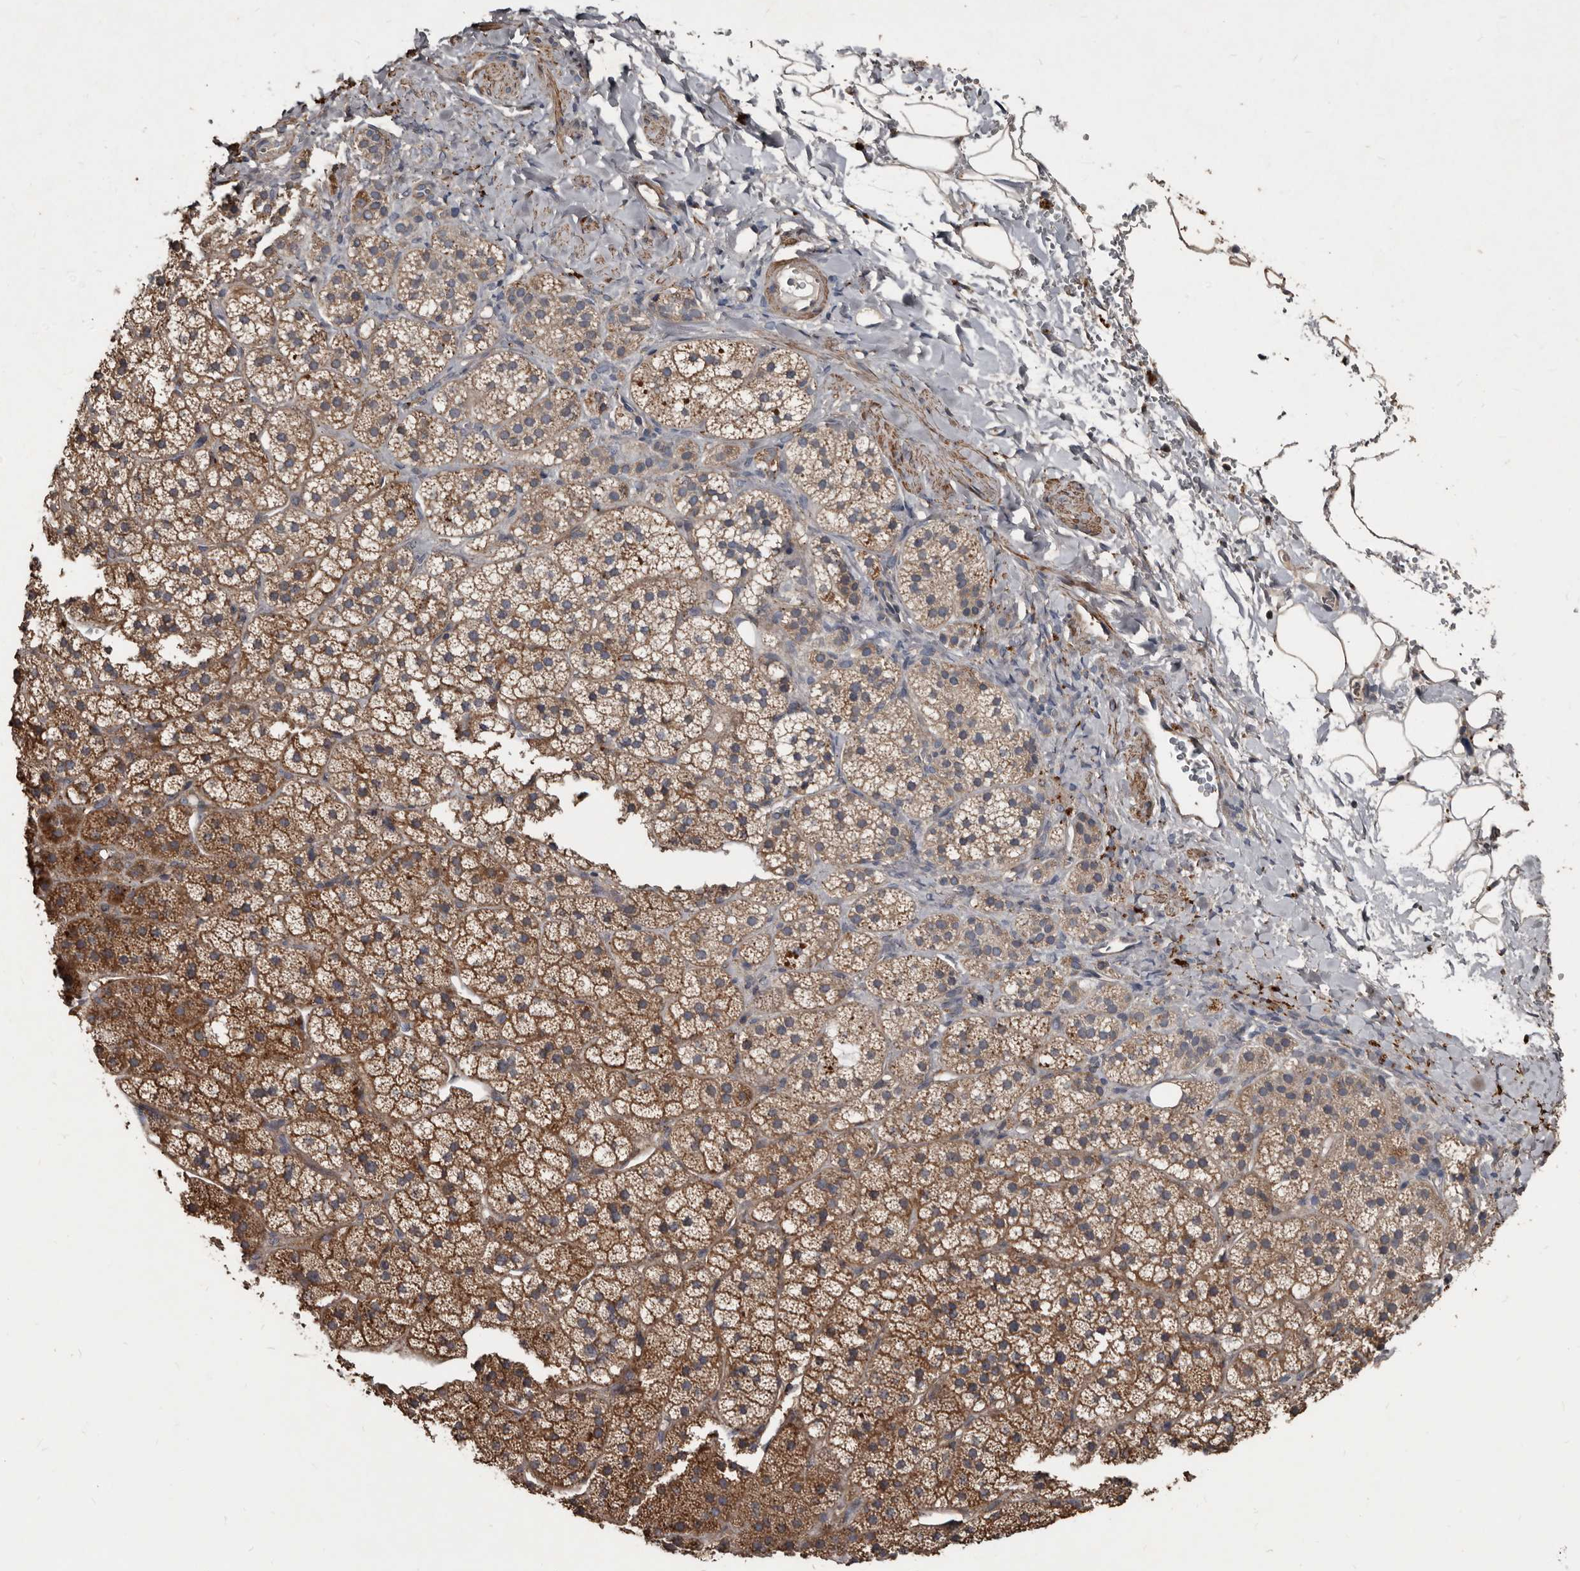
{"staining": {"intensity": "moderate", "quantity": ">75%", "location": "cytoplasmic/membranous"}, "tissue": "adrenal gland", "cell_type": "Glandular cells", "image_type": "normal", "snomed": [{"axis": "morphology", "description": "Normal tissue, NOS"}, {"axis": "topography", "description": "Adrenal gland"}], "caption": "This histopathology image exhibits immunohistochemistry staining of normal adrenal gland, with medium moderate cytoplasmic/membranous staining in about >75% of glandular cells.", "gene": "GREB1", "patient": {"sex": "female", "age": 44}}